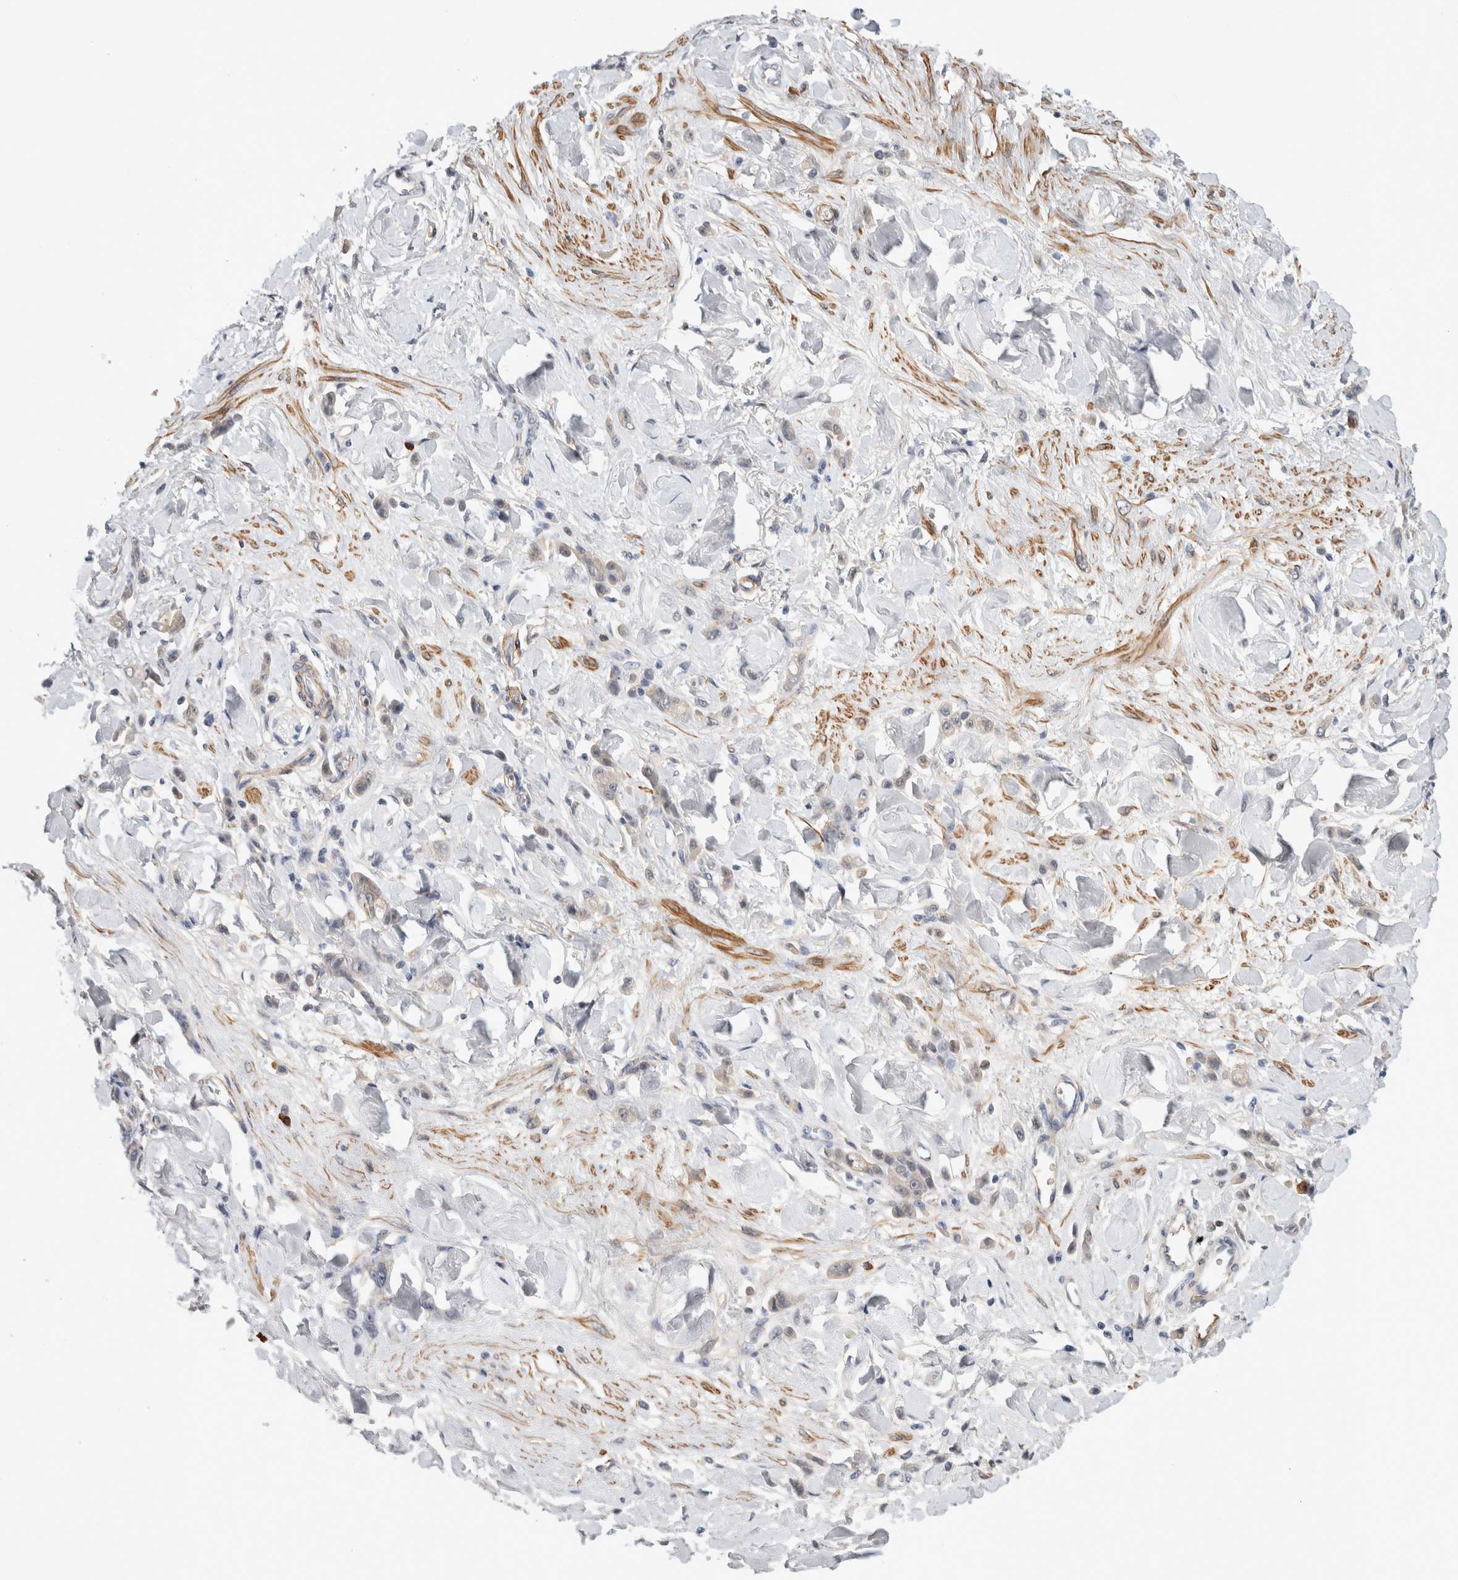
{"staining": {"intensity": "negative", "quantity": "none", "location": "none"}, "tissue": "stomach cancer", "cell_type": "Tumor cells", "image_type": "cancer", "snomed": [{"axis": "morphology", "description": "Normal tissue, NOS"}, {"axis": "morphology", "description": "Adenocarcinoma, NOS"}, {"axis": "topography", "description": "Stomach"}], "caption": "Image shows no significant protein expression in tumor cells of stomach cancer (adenocarcinoma).", "gene": "PGM1", "patient": {"sex": "male", "age": 82}}